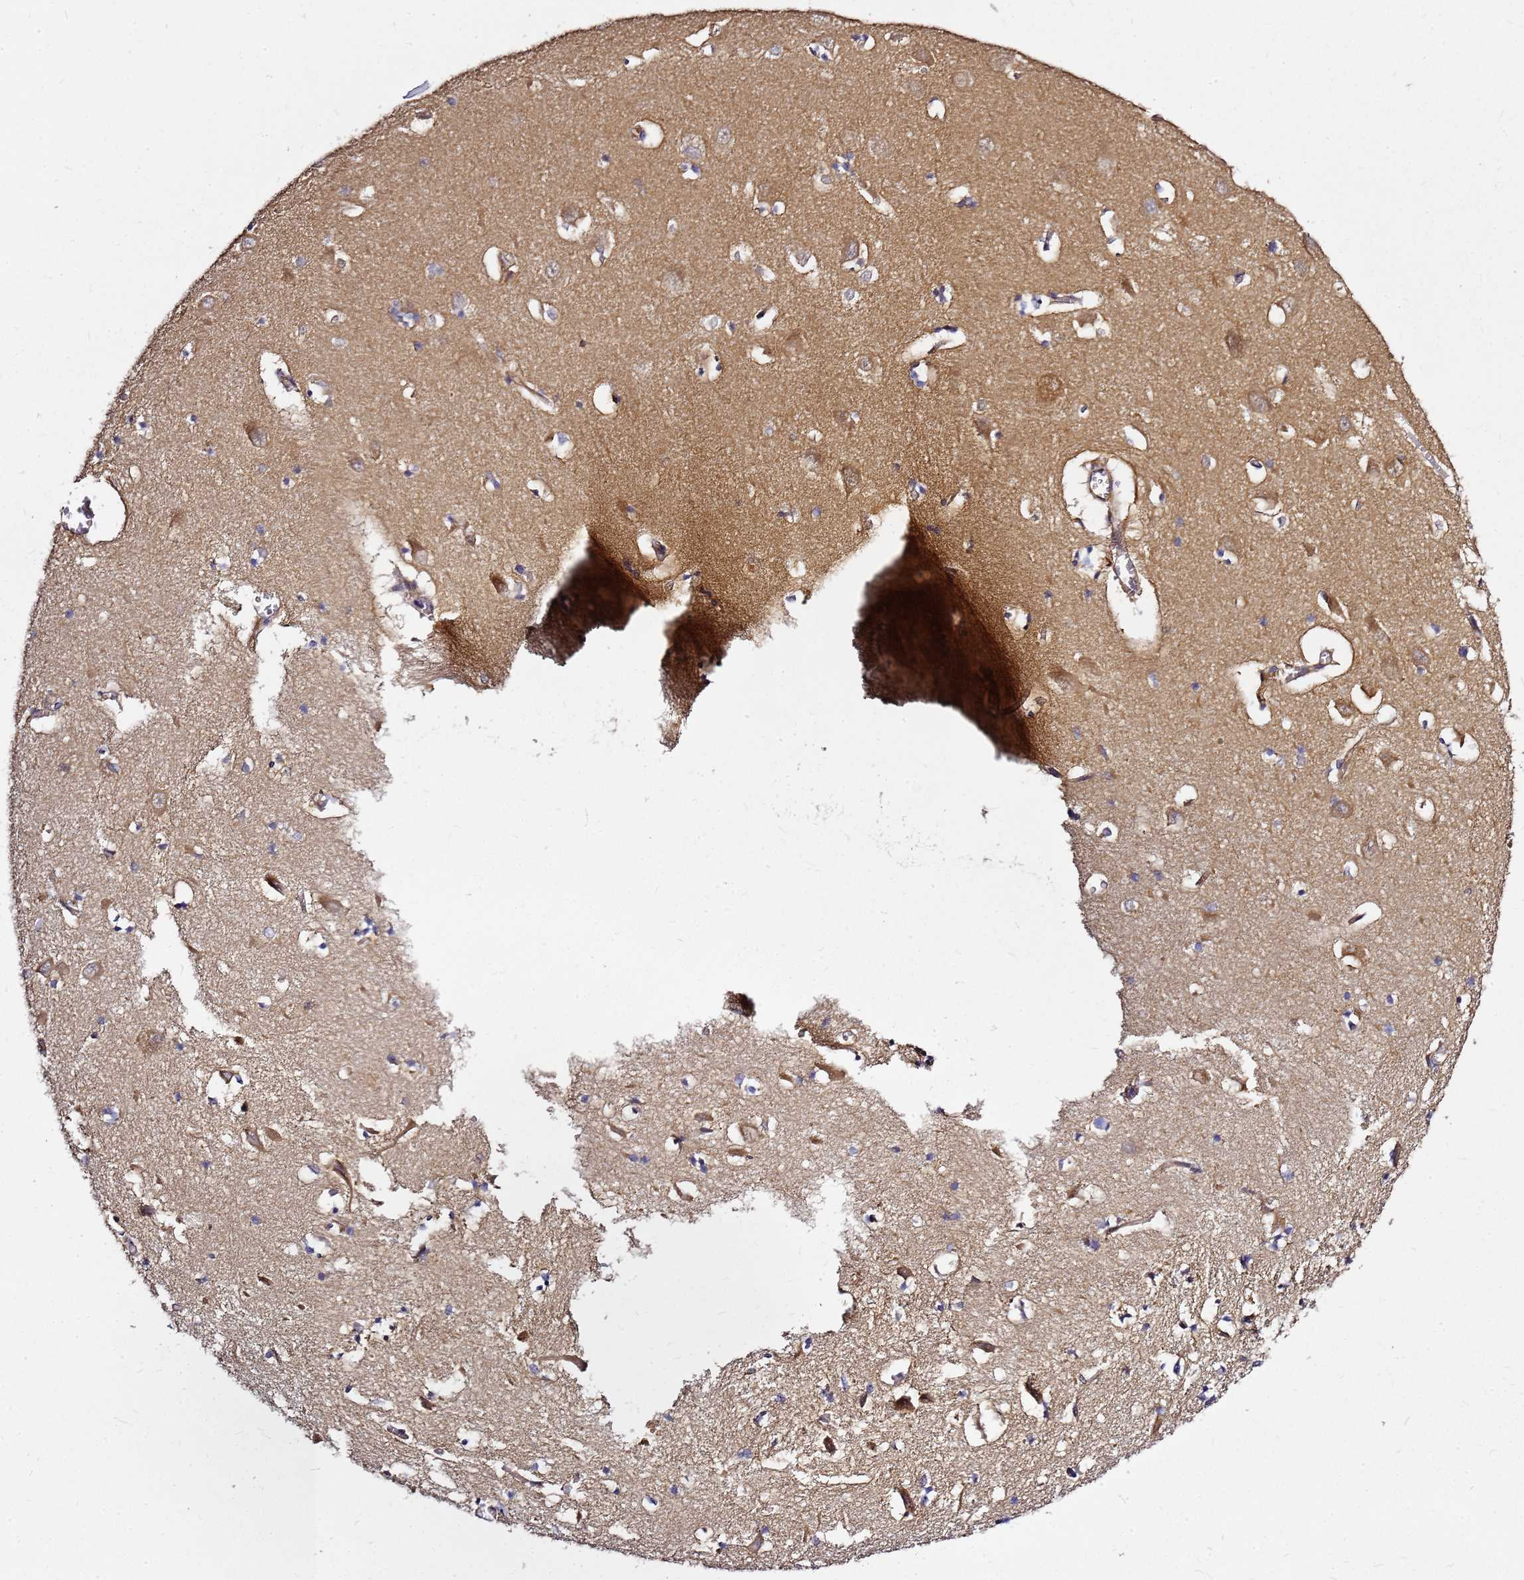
{"staining": {"intensity": "negative", "quantity": "none", "location": "none"}, "tissue": "hippocampus", "cell_type": "Glial cells", "image_type": "normal", "snomed": [{"axis": "morphology", "description": "Normal tissue, NOS"}, {"axis": "topography", "description": "Hippocampus"}], "caption": "DAB immunohistochemical staining of normal hippocampus exhibits no significant staining in glial cells. The staining is performed using DAB (3,3'-diaminobenzidine) brown chromogen with nuclei counter-stained in using hematoxylin.", "gene": "NUDT14", "patient": {"sex": "male", "age": 70}}